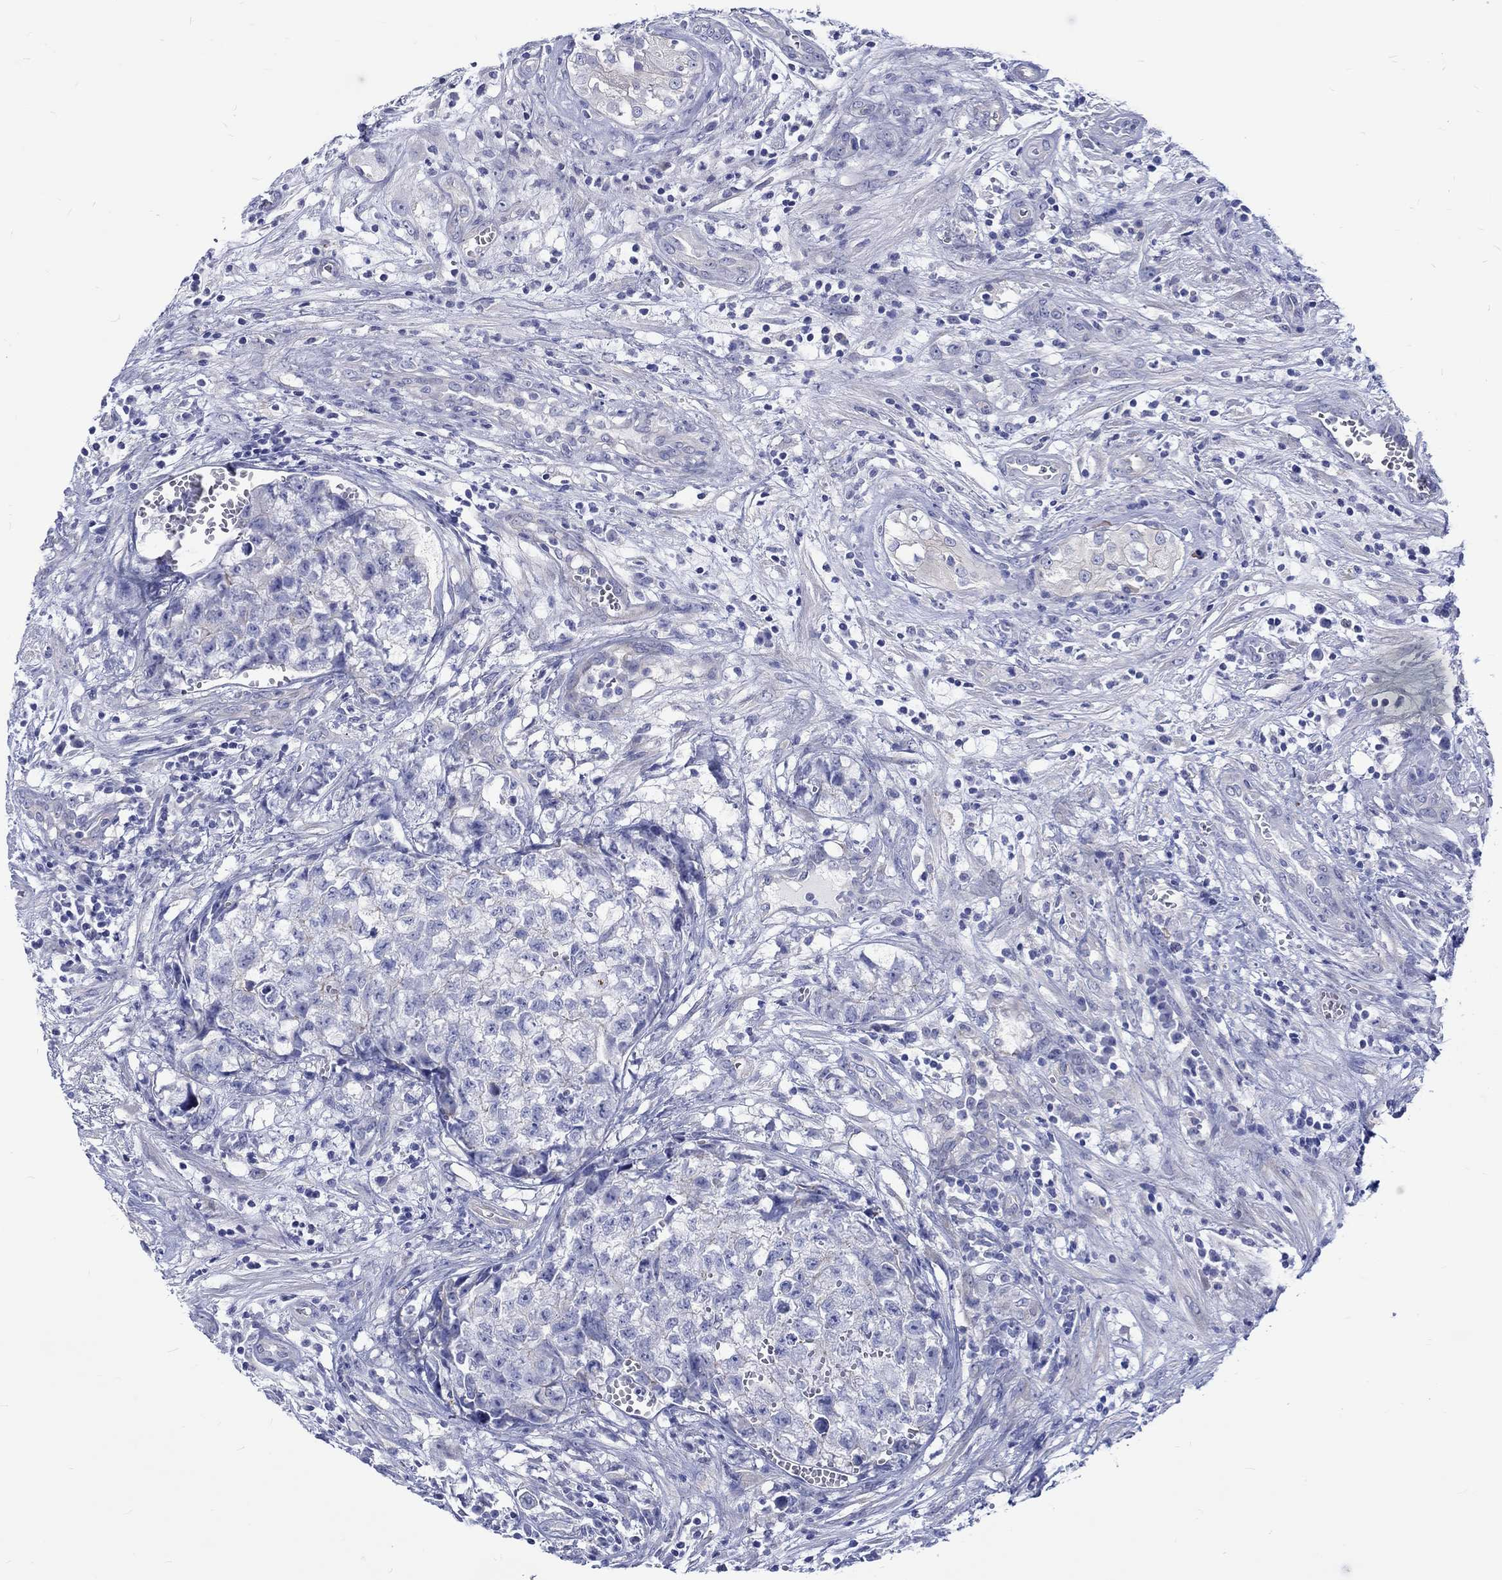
{"staining": {"intensity": "negative", "quantity": "none", "location": "none"}, "tissue": "testis cancer", "cell_type": "Tumor cells", "image_type": "cancer", "snomed": [{"axis": "morphology", "description": "Seminoma, NOS"}, {"axis": "morphology", "description": "Carcinoma, Embryonal, NOS"}, {"axis": "topography", "description": "Testis"}], "caption": "Immunohistochemistry (IHC) micrograph of neoplastic tissue: human testis cancer (seminoma) stained with DAB (3,3'-diaminobenzidine) reveals no significant protein expression in tumor cells.", "gene": "SH2D7", "patient": {"sex": "male", "age": 22}}